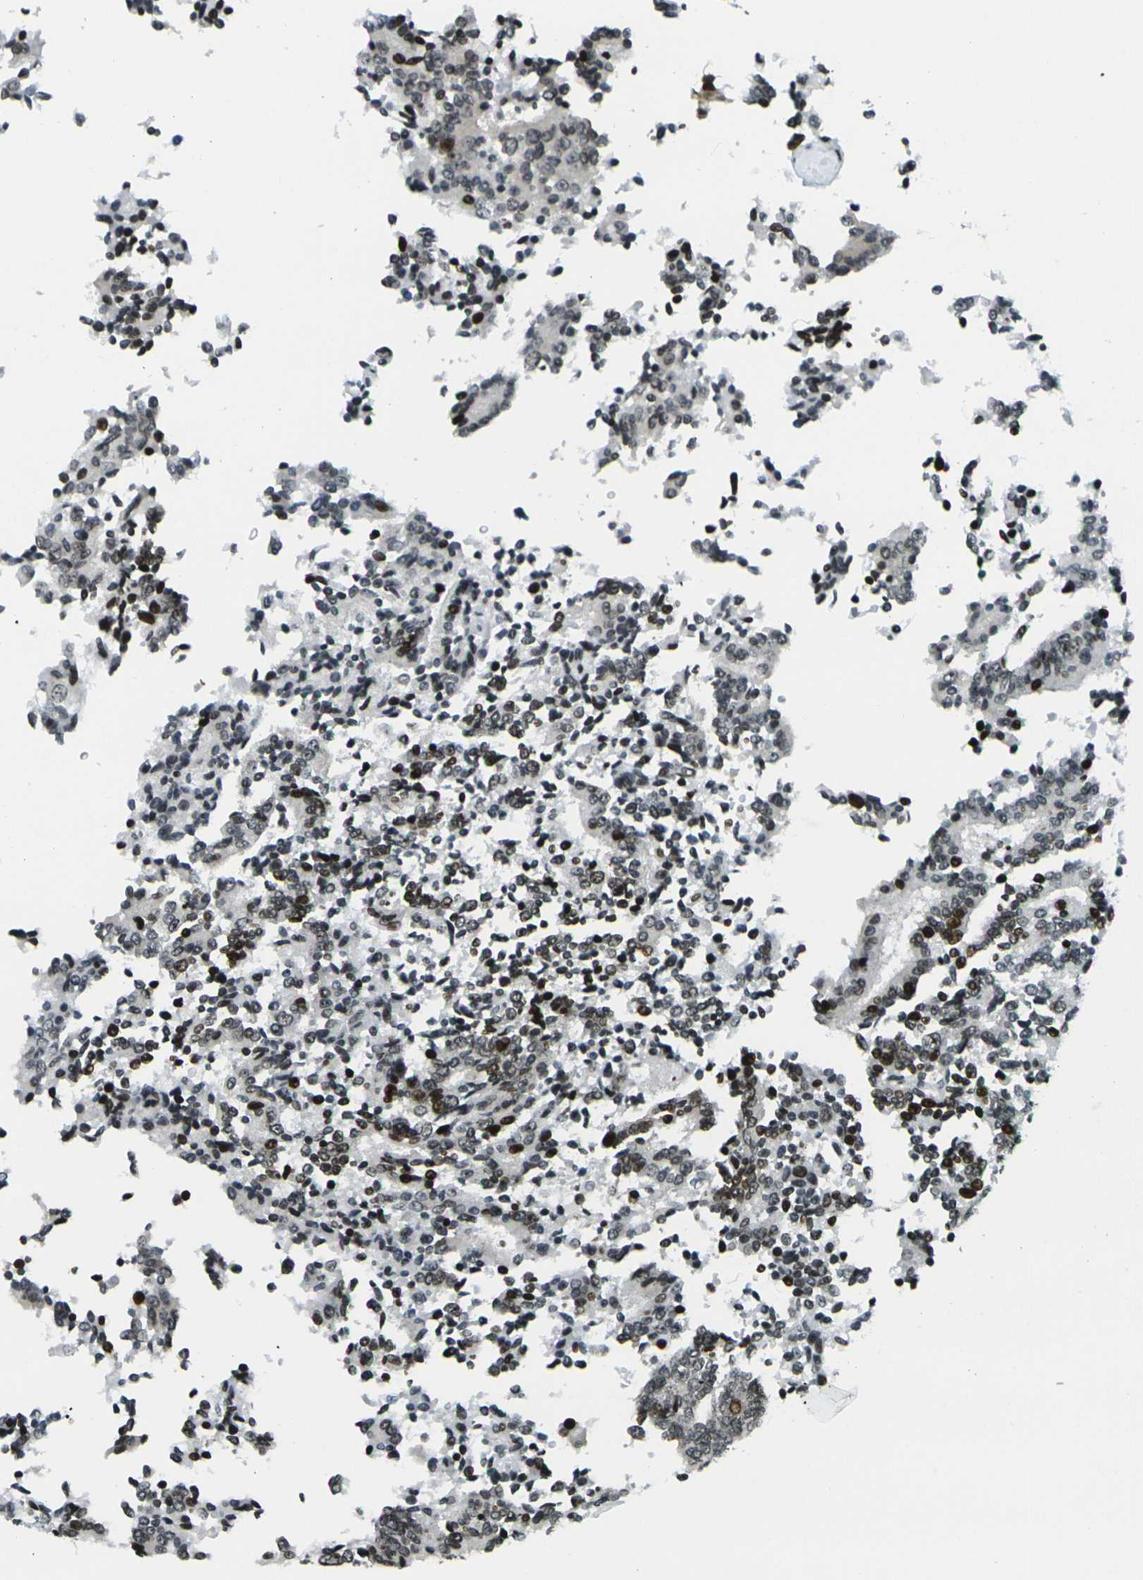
{"staining": {"intensity": "moderate", "quantity": ">75%", "location": "nuclear"}, "tissue": "prostate cancer", "cell_type": "Tumor cells", "image_type": "cancer", "snomed": [{"axis": "morphology", "description": "Normal tissue, NOS"}, {"axis": "morphology", "description": "Adenocarcinoma, High grade"}, {"axis": "topography", "description": "Prostate"}, {"axis": "topography", "description": "Seminal veicle"}], "caption": "Brown immunohistochemical staining in human prostate cancer demonstrates moderate nuclear positivity in about >75% of tumor cells.", "gene": "H3-3A", "patient": {"sex": "male", "age": 55}}